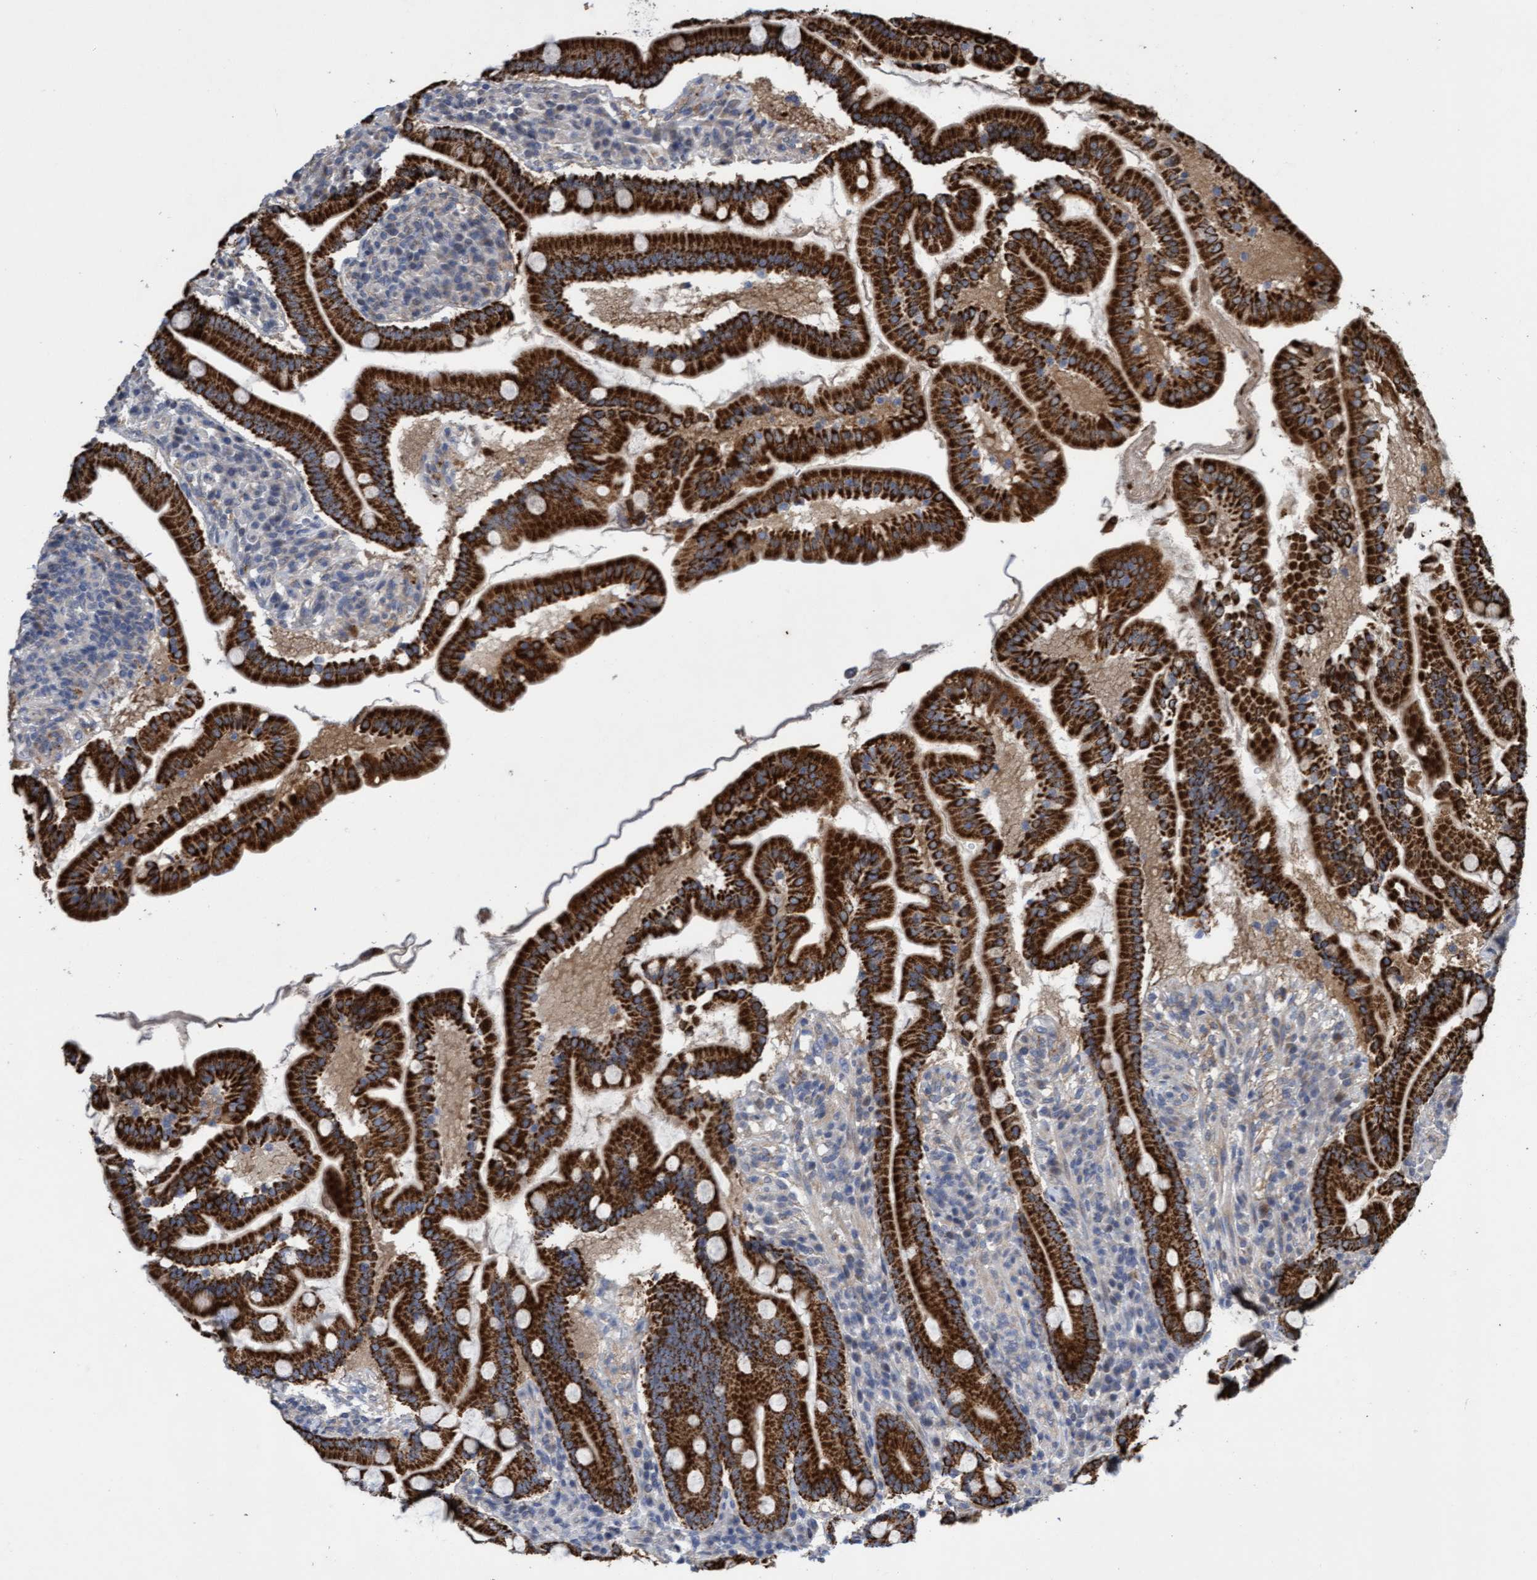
{"staining": {"intensity": "strong", "quantity": ">75%", "location": "cytoplasmic/membranous"}, "tissue": "duodenum", "cell_type": "Glandular cells", "image_type": "normal", "snomed": [{"axis": "morphology", "description": "Normal tissue, NOS"}, {"axis": "topography", "description": "Duodenum"}], "caption": "Duodenum was stained to show a protein in brown. There is high levels of strong cytoplasmic/membranous staining in about >75% of glandular cells. (Brightfield microscopy of DAB IHC at high magnification).", "gene": "ITFG1", "patient": {"sex": "male", "age": 50}}